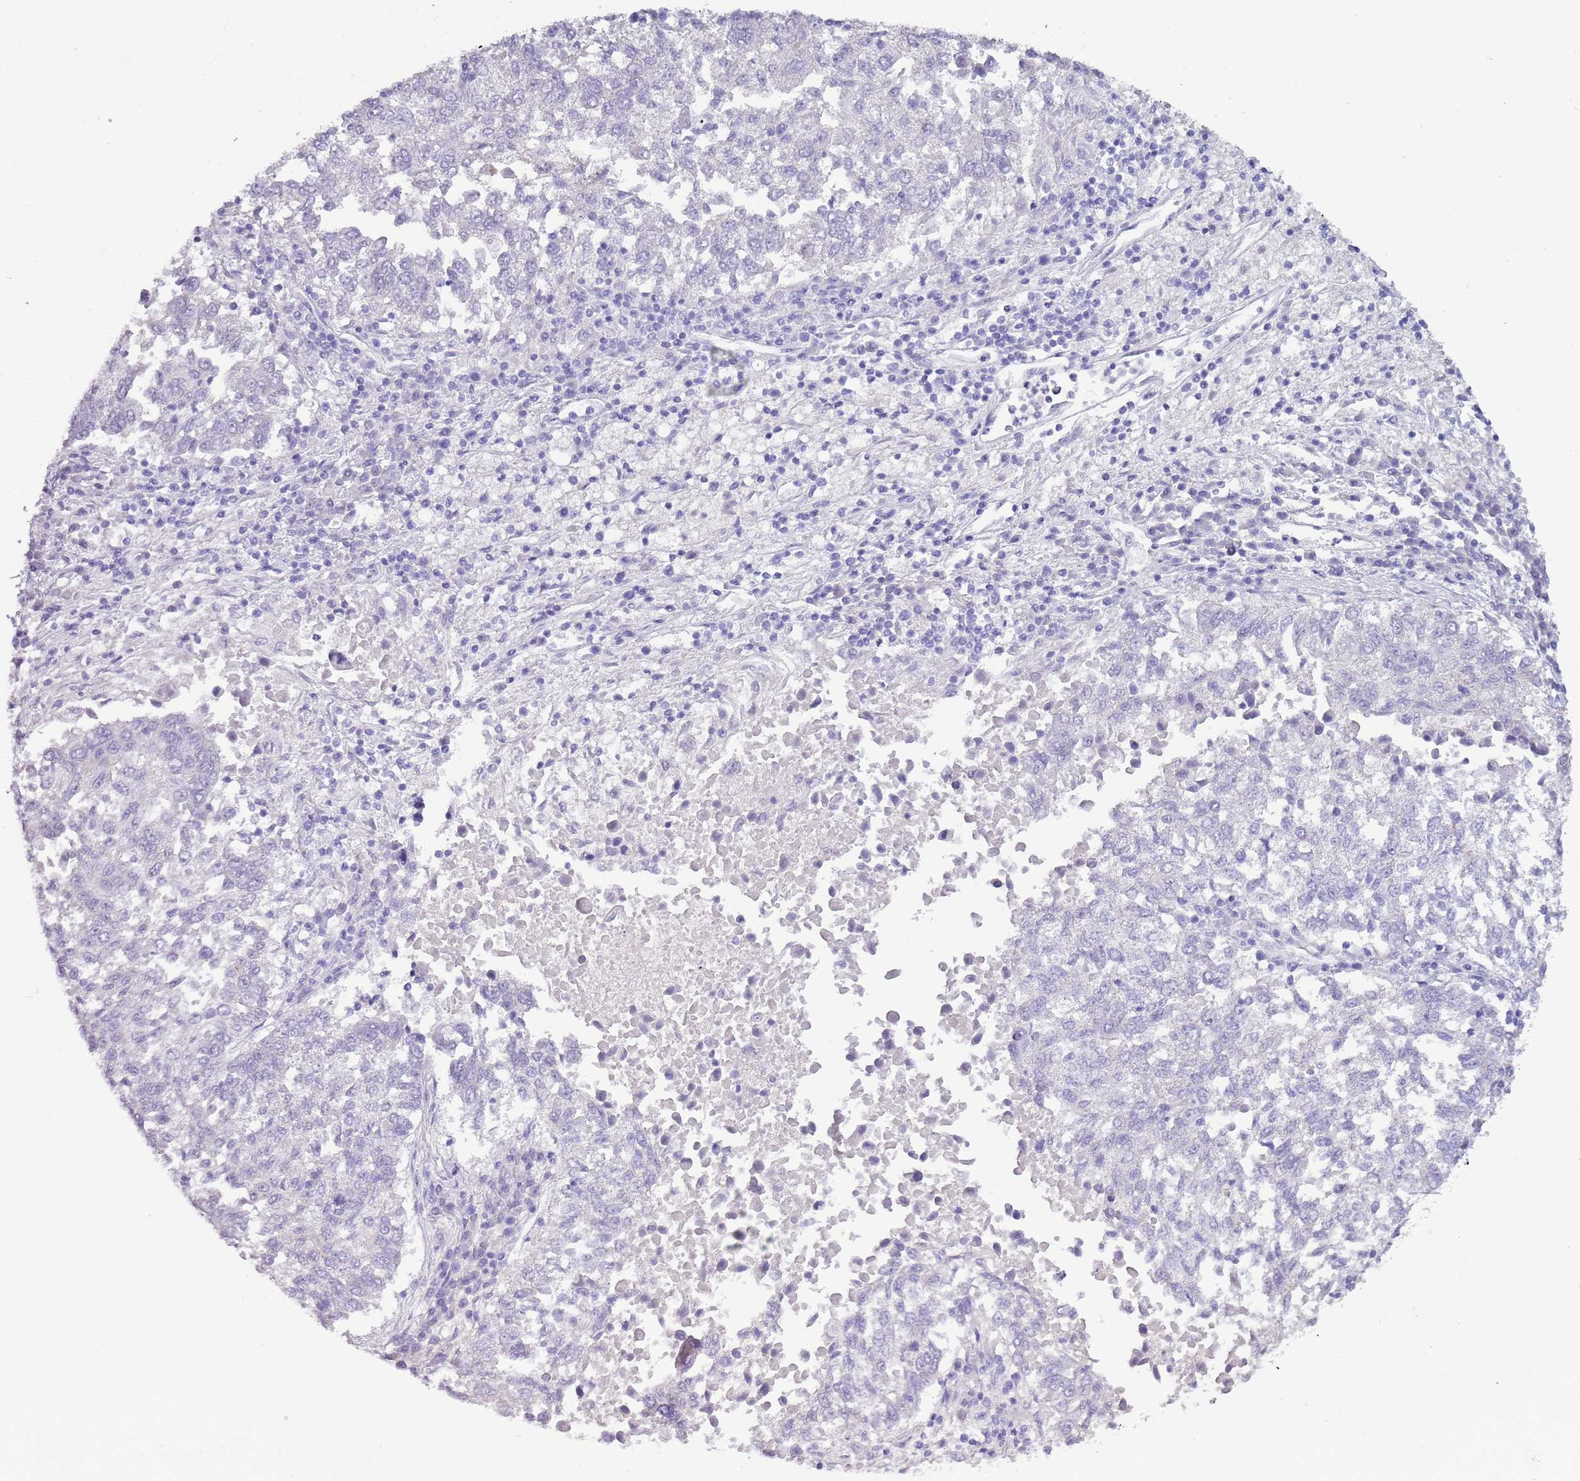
{"staining": {"intensity": "negative", "quantity": "none", "location": "none"}, "tissue": "lung cancer", "cell_type": "Tumor cells", "image_type": "cancer", "snomed": [{"axis": "morphology", "description": "Squamous cell carcinoma, NOS"}, {"axis": "topography", "description": "Lung"}], "caption": "This is a micrograph of IHC staining of lung squamous cell carcinoma, which shows no staining in tumor cells. Brightfield microscopy of immunohistochemistry stained with DAB (brown) and hematoxylin (blue), captured at high magnification.", "gene": "NBPF6", "patient": {"sex": "male", "age": 73}}